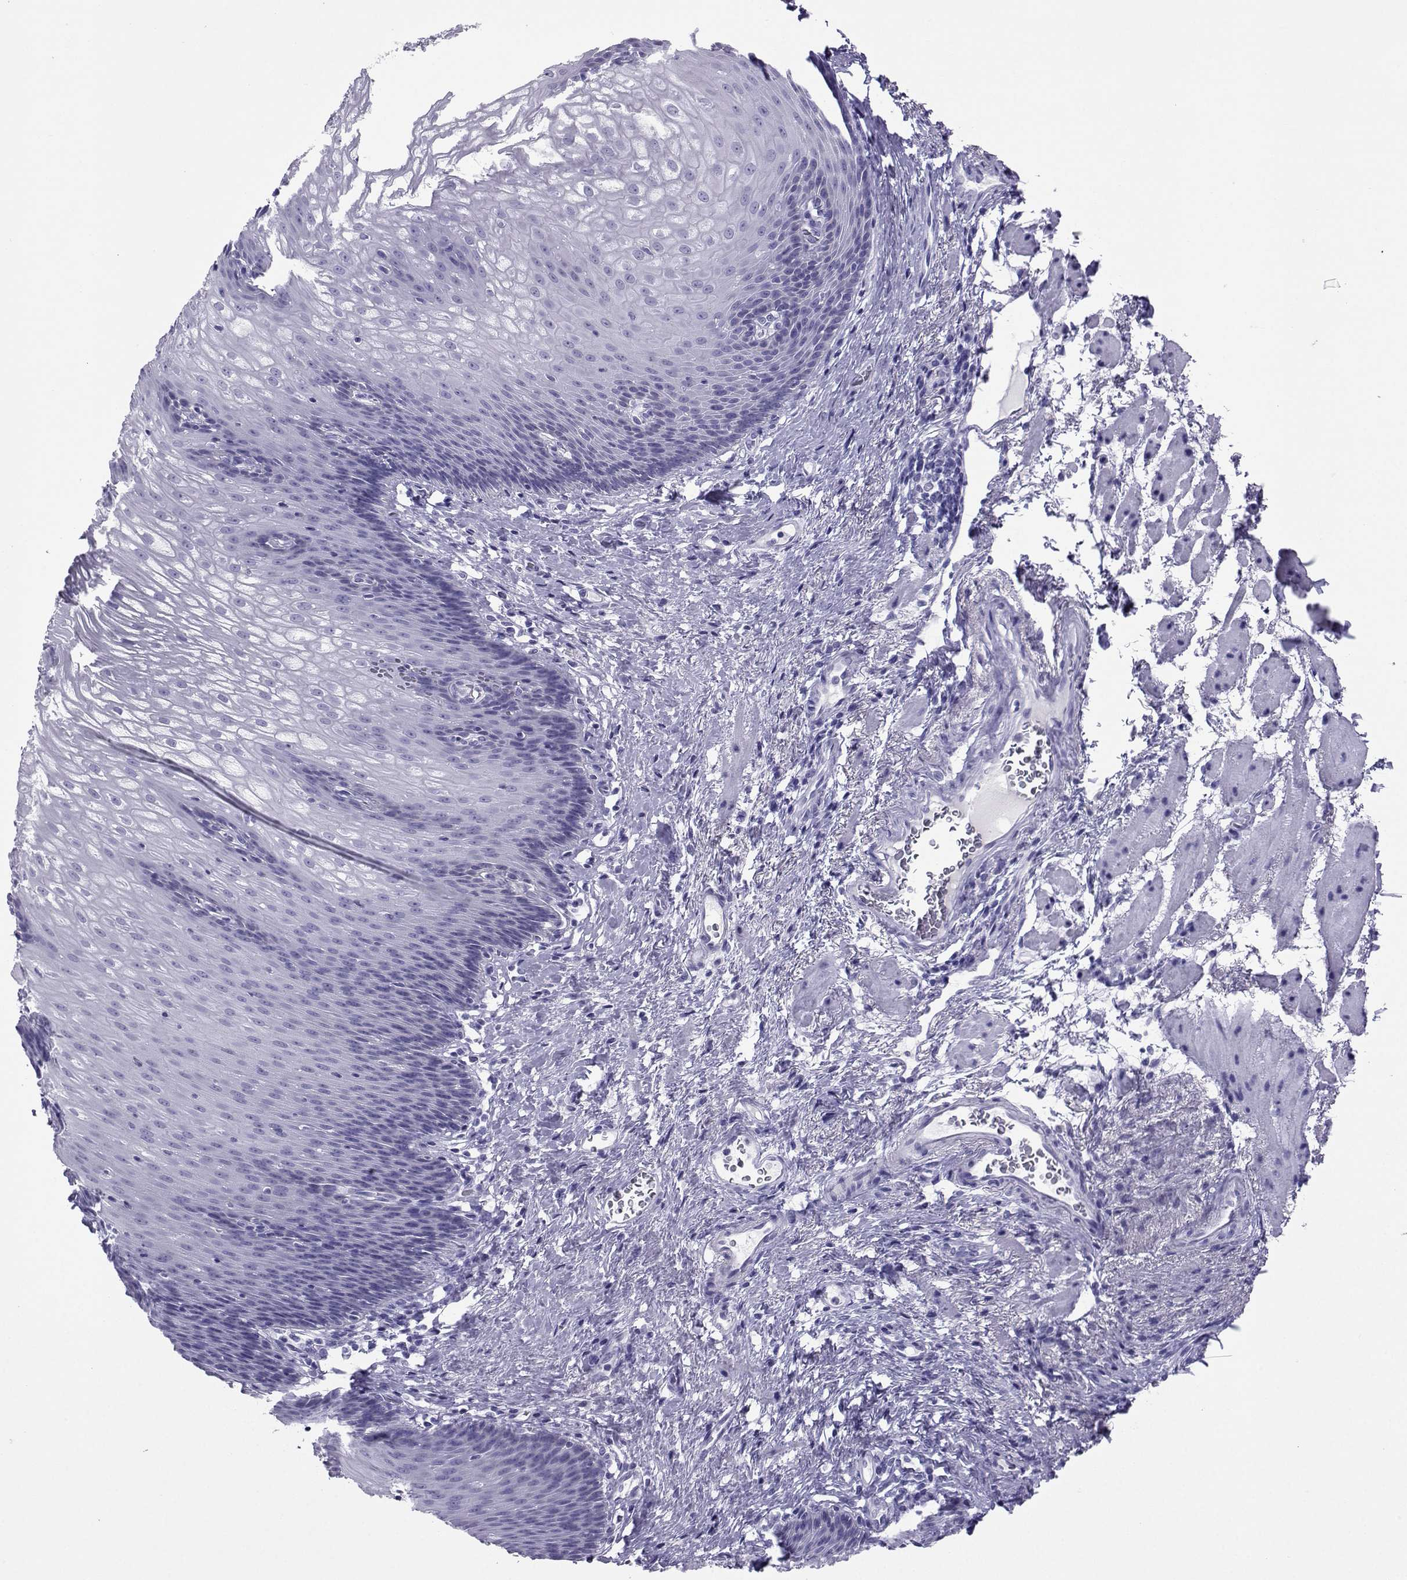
{"staining": {"intensity": "negative", "quantity": "none", "location": "none"}, "tissue": "esophagus", "cell_type": "Squamous epithelial cells", "image_type": "normal", "snomed": [{"axis": "morphology", "description": "Normal tissue, NOS"}, {"axis": "topography", "description": "Esophagus"}], "caption": "An immunohistochemistry (IHC) micrograph of benign esophagus is shown. There is no staining in squamous epithelial cells of esophagus.", "gene": "LORICRIN", "patient": {"sex": "male", "age": 76}}